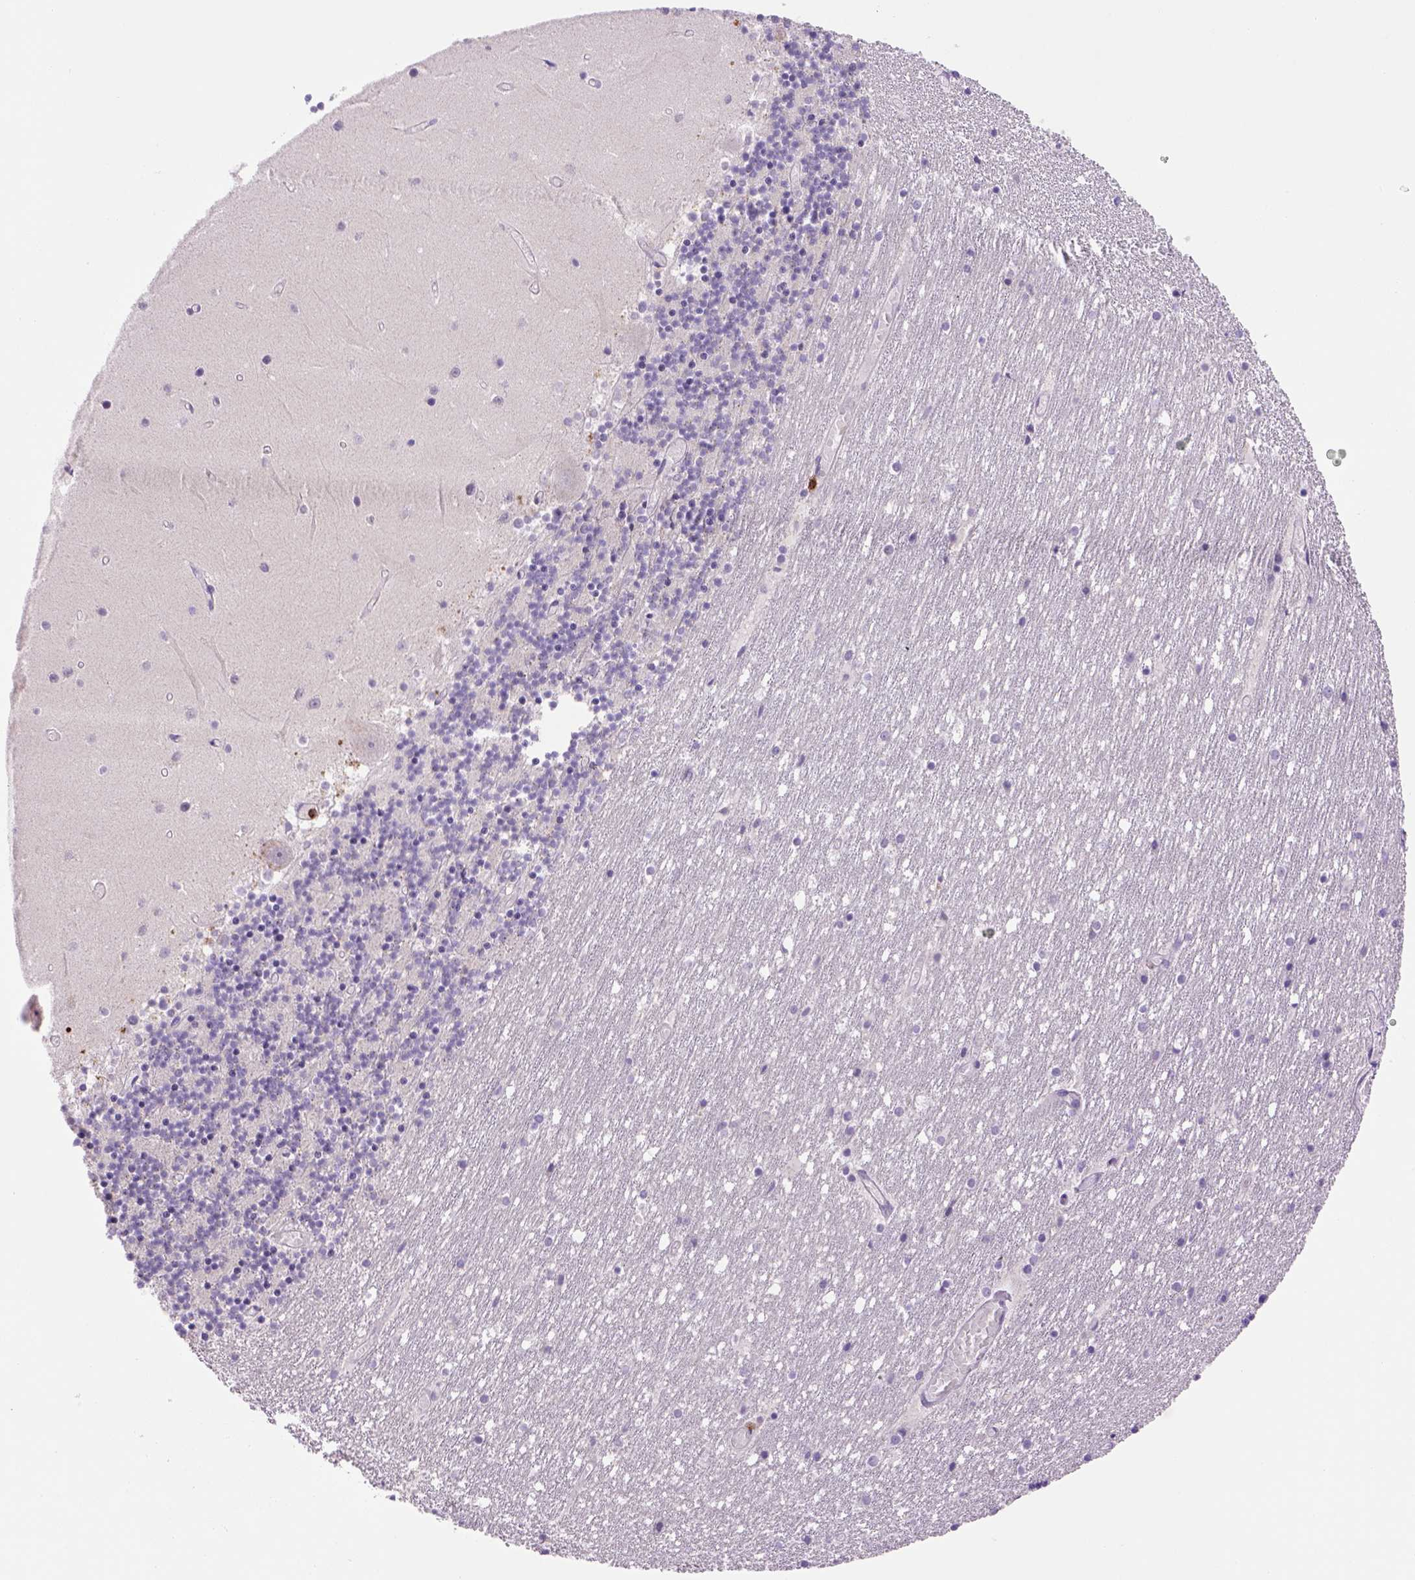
{"staining": {"intensity": "negative", "quantity": "none", "location": "none"}, "tissue": "cerebellum", "cell_type": "Cells in granular layer", "image_type": "normal", "snomed": [{"axis": "morphology", "description": "Normal tissue, NOS"}, {"axis": "topography", "description": "Cerebellum"}], "caption": "Cells in granular layer are negative for brown protein staining in normal cerebellum.", "gene": "CD3E", "patient": {"sex": "female", "age": 28}}